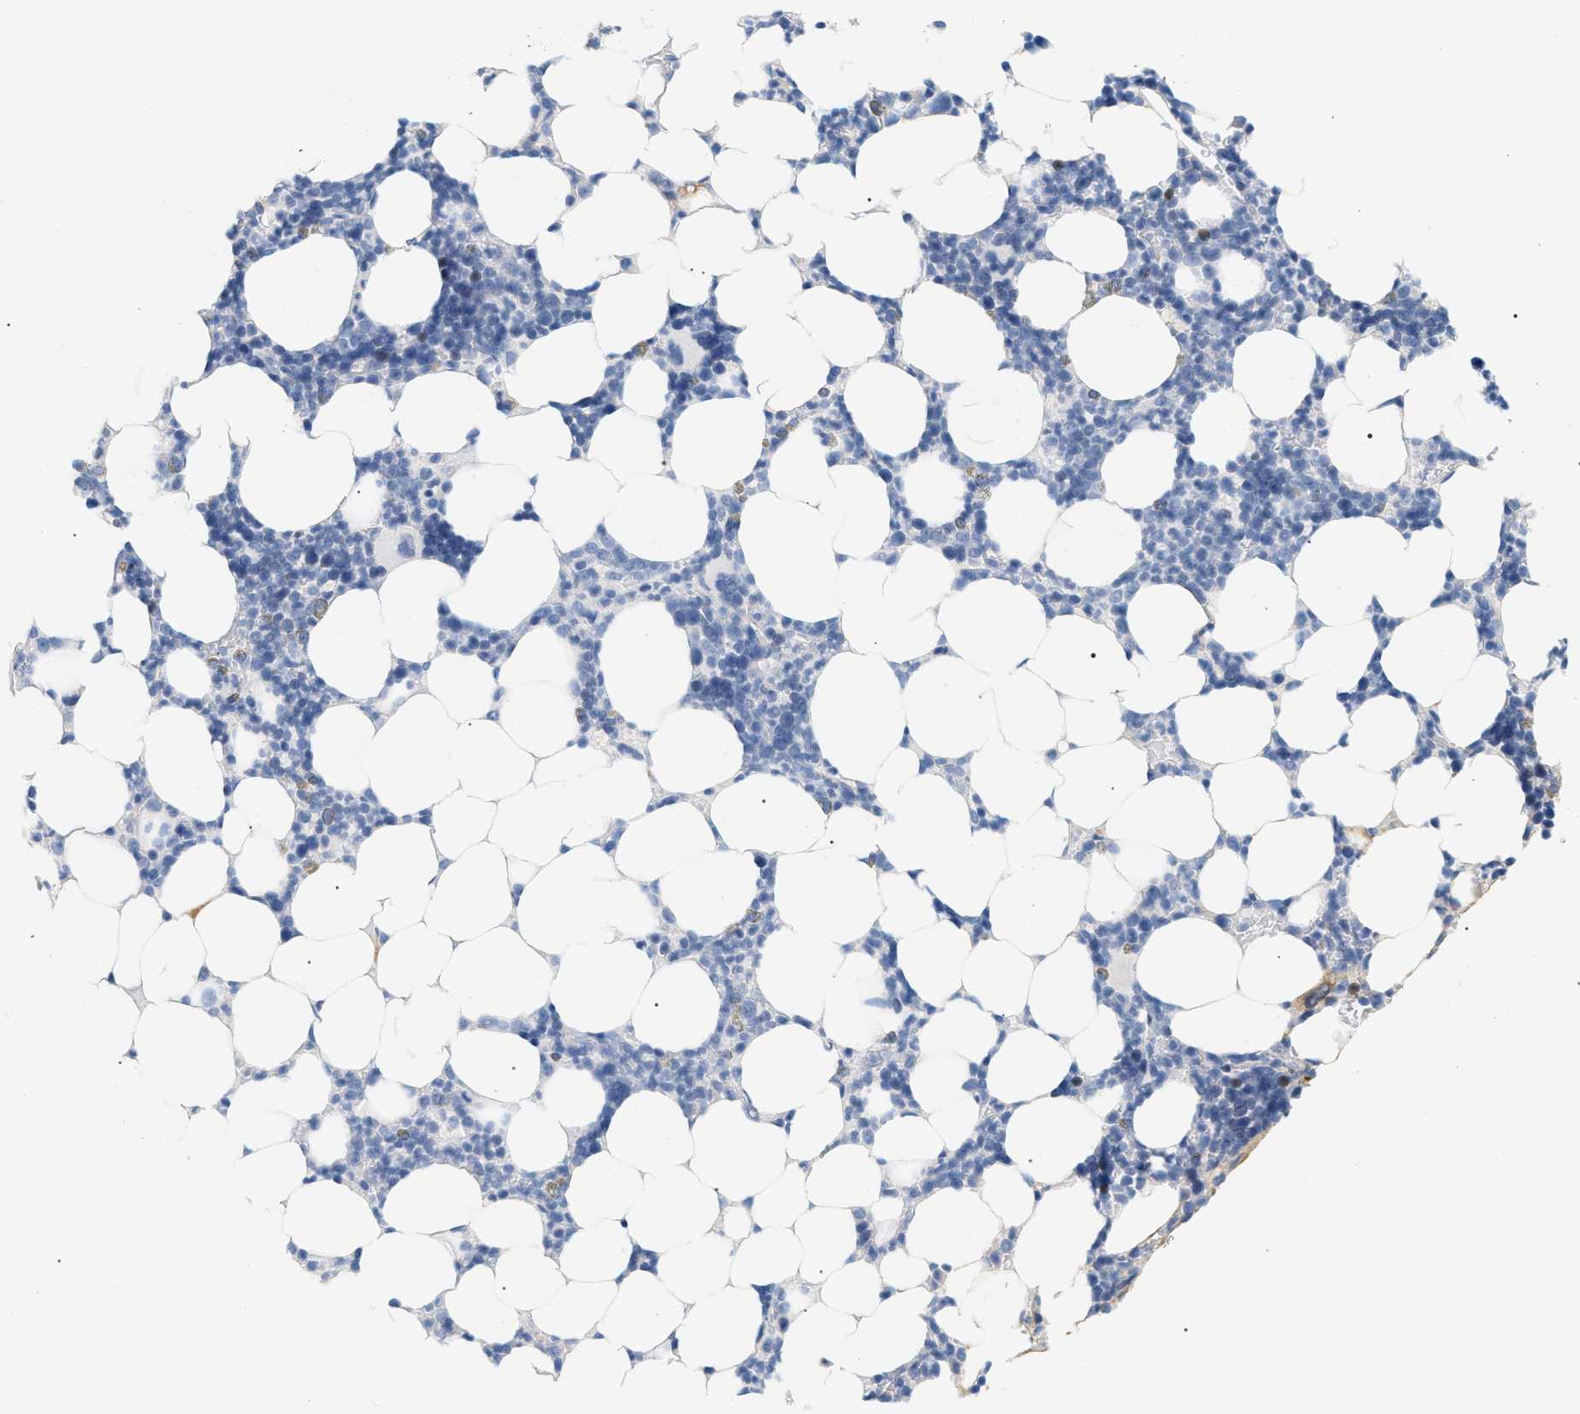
{"staining": {"intensity": "negative", "quantity": "none", "location": "none"}, "tissue": "bone marrow", "cell_type": "Hematopoietic cells", "image_type": "normal", "snomed": [{"axis": "morphology", "description": "Normal tissue, NOS"}, {"axis": "topography", "description": "Bone marrow"}], "caption": "This is an immunohistochemistry (IHC) image of normal bone marrow. There is no positivity in hematopoietic cells.", "gene": "CFH", "patient": {"sex": "female", "age": 73}}